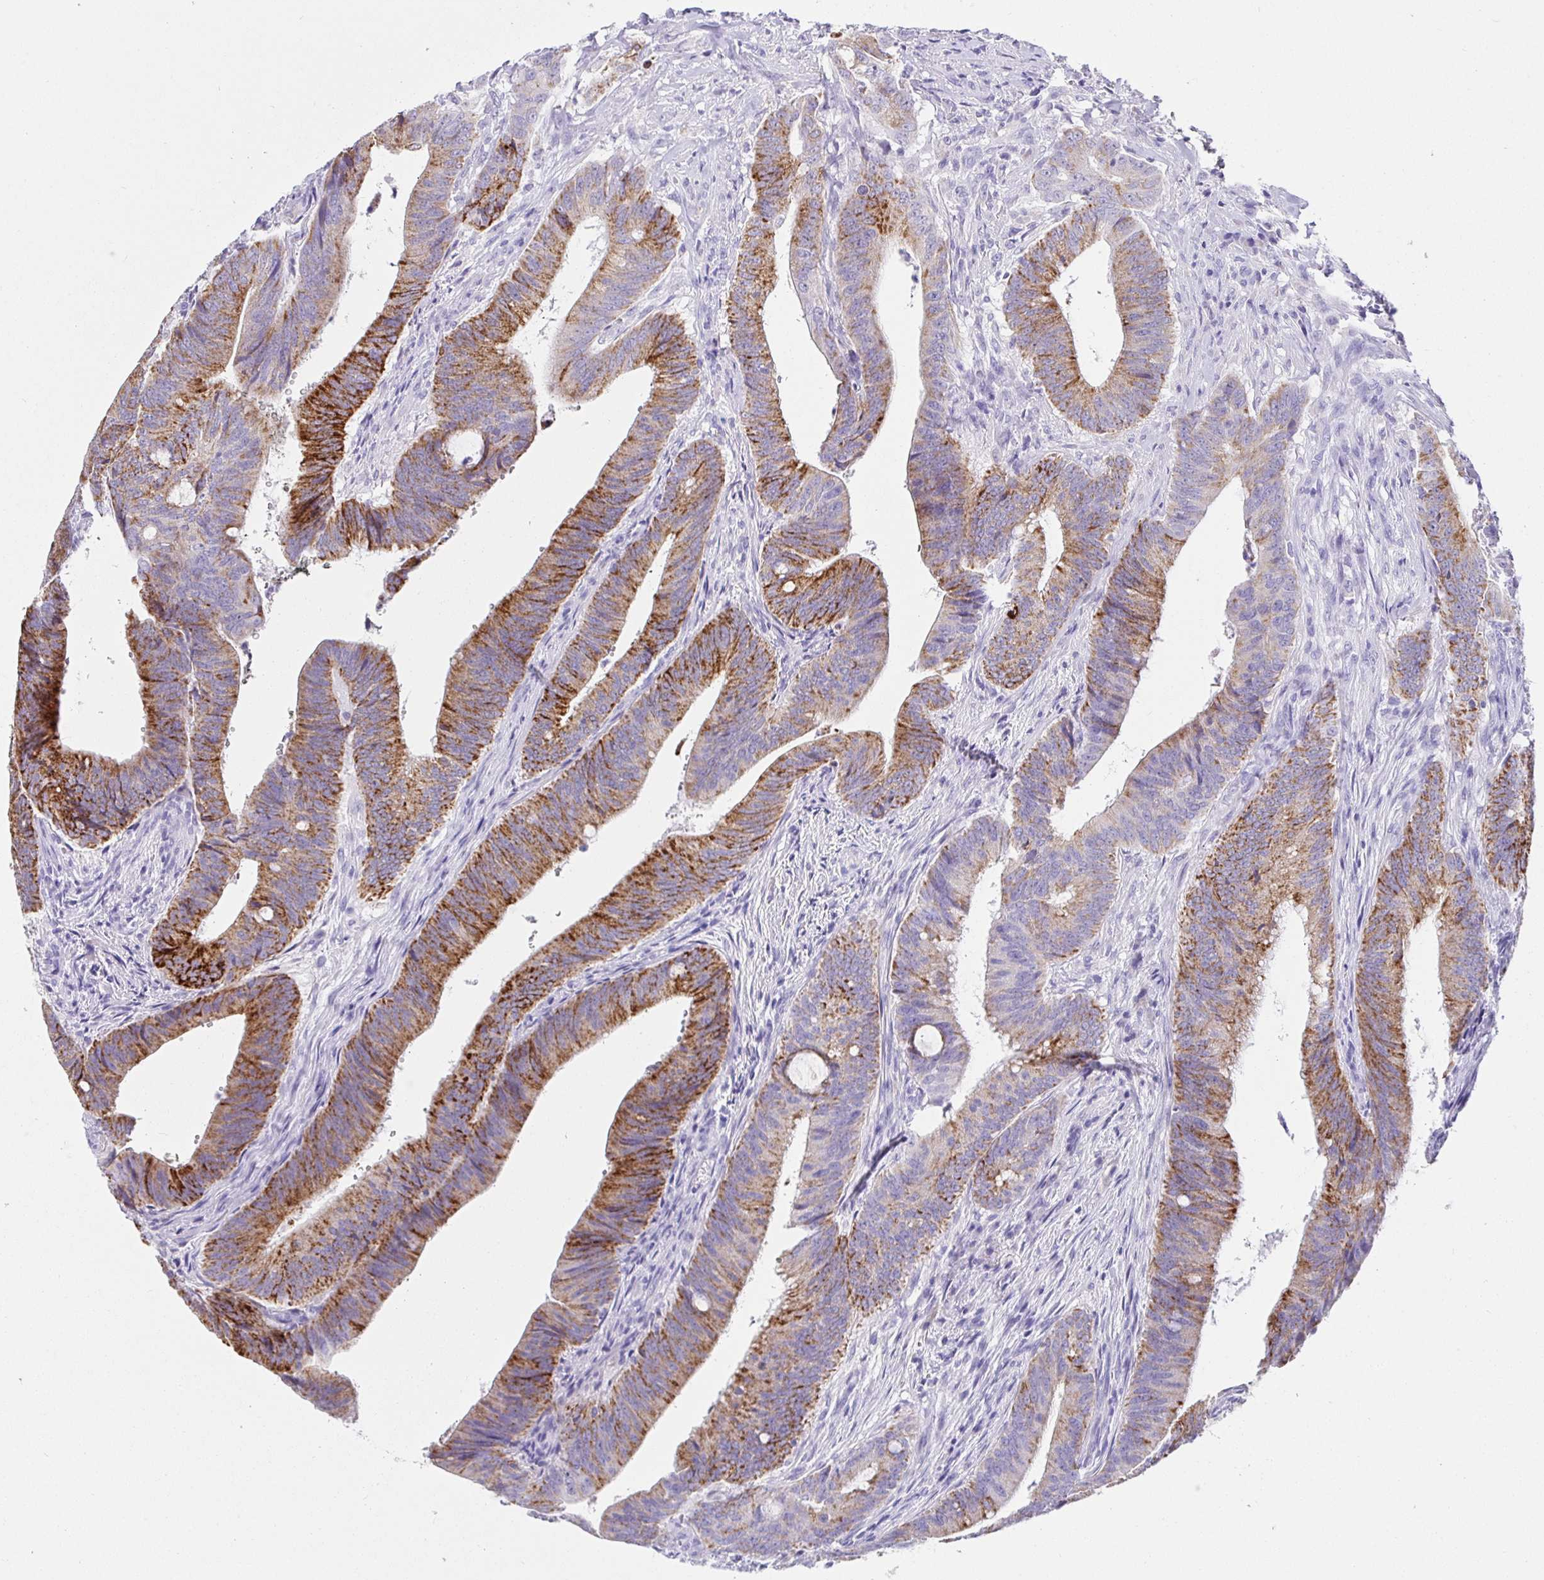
{"staining": {"intensity": "moderate", "quantity": "25%-75%", "location": "cytoplasmic/membranous"}, "tissue": "colorectal cancer", "cell_type": "Tumor cells", "image_type": "cancer", "snomed": [{"axis": "morphology", "description": "Adenocarcinoma, NOS"}, {"axis": "topography", "description": "Colon"}], "caption": "Protein expression analysis of colorectal adenocarcinoma exhibits moderate cytoplasmic/membranous expression in approximately 25%-75% of tumor cells.", "gene": "MAOA", "patient": {"sex": "female", "age": 43}}